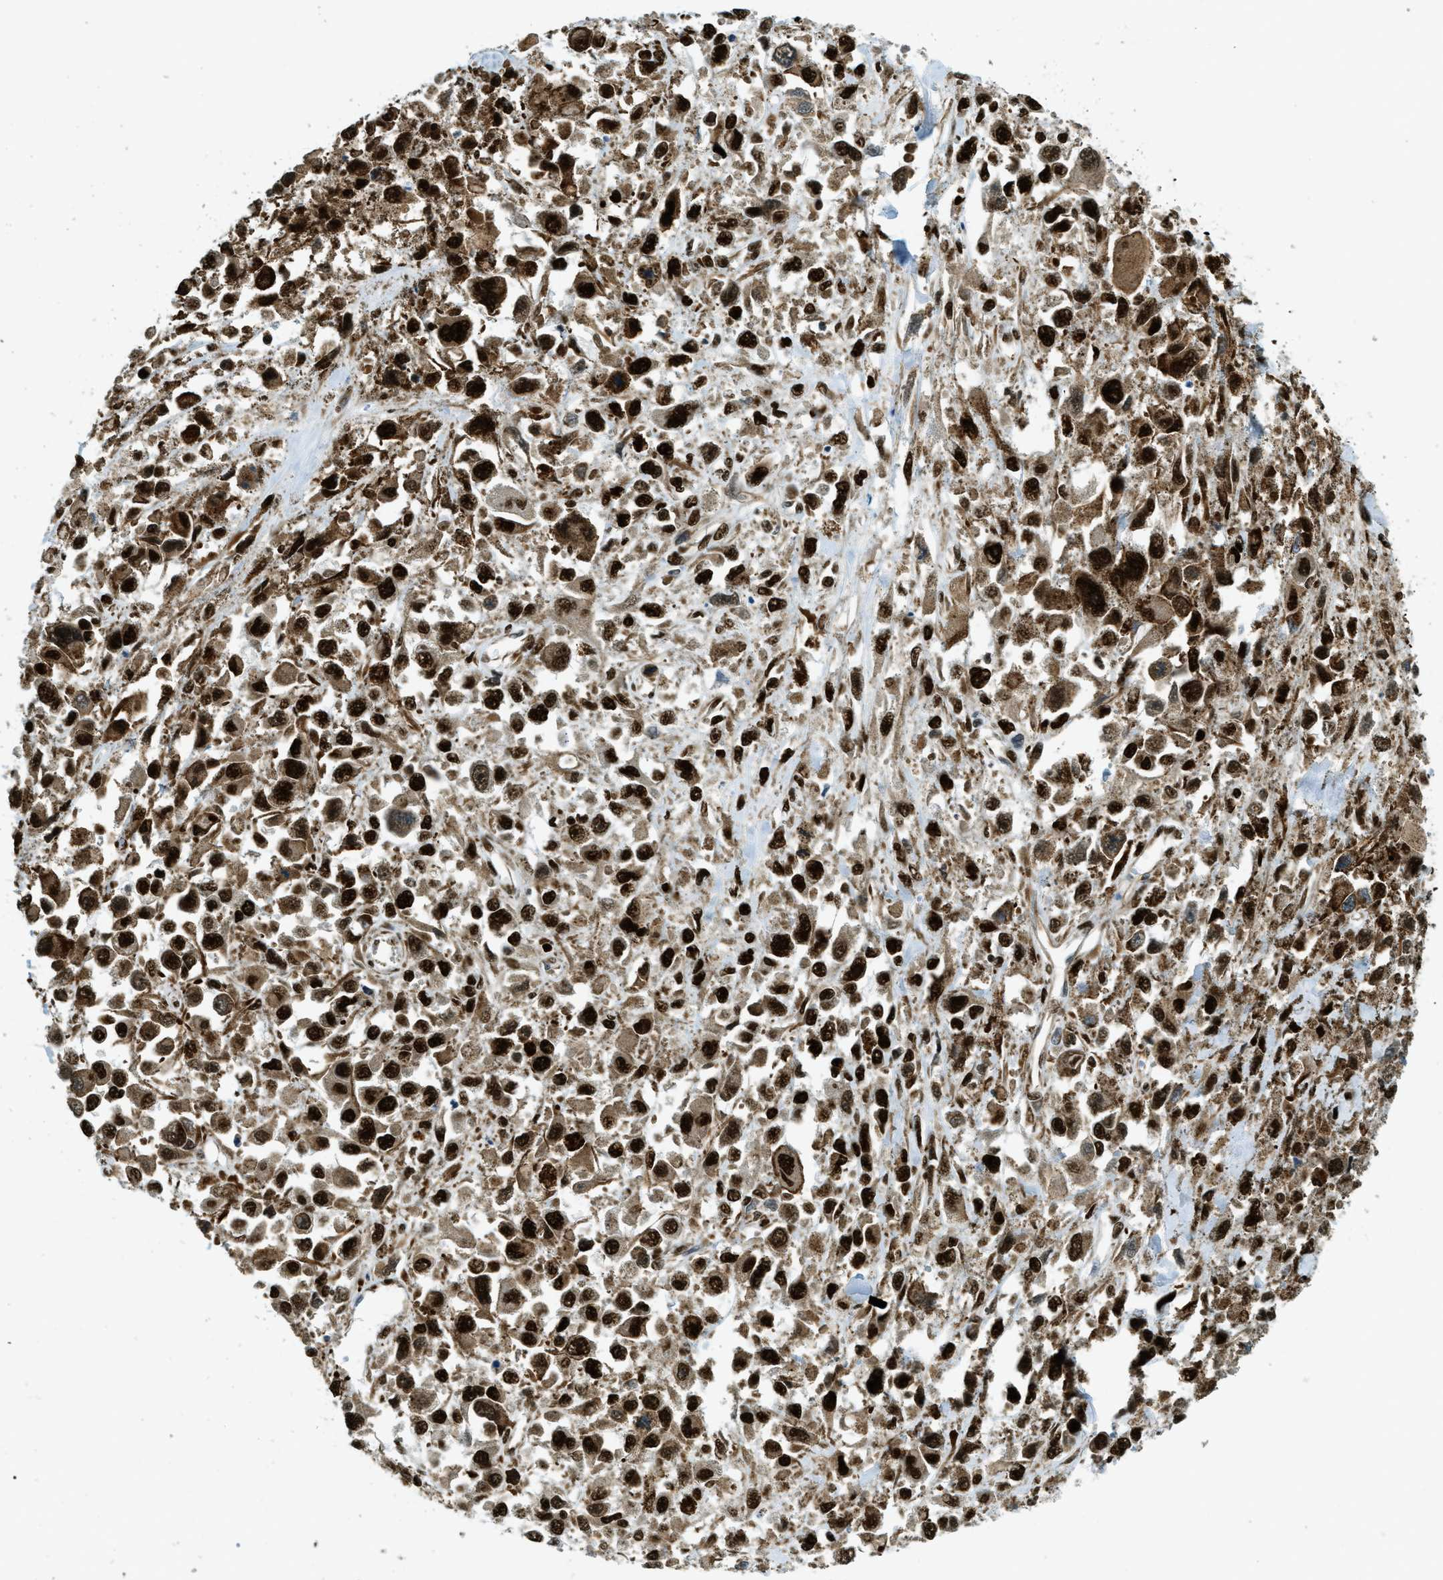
{"staining": {"intensity": "strong", "quantity": ">75%", "location": "cytoplasmic/membranous,nuclear"}, "tissue": "melanoma", "cell_type": "Tumor cells", "image_type": "cancer", "snomed": [{"axis": "morphology", "description": "Malignant melanoma, Metastatic site"}, {"axis": "topography", "description": "Lymph node"}], "caption": "A high amount of strong cytoplasmic/membranous and nuclear positivity is present in about >75% of tumor cells in malignant melanoma (metastatic site) tissue.", "gene": "ZFR", "patient": {"sex": "male", "age": 59}}